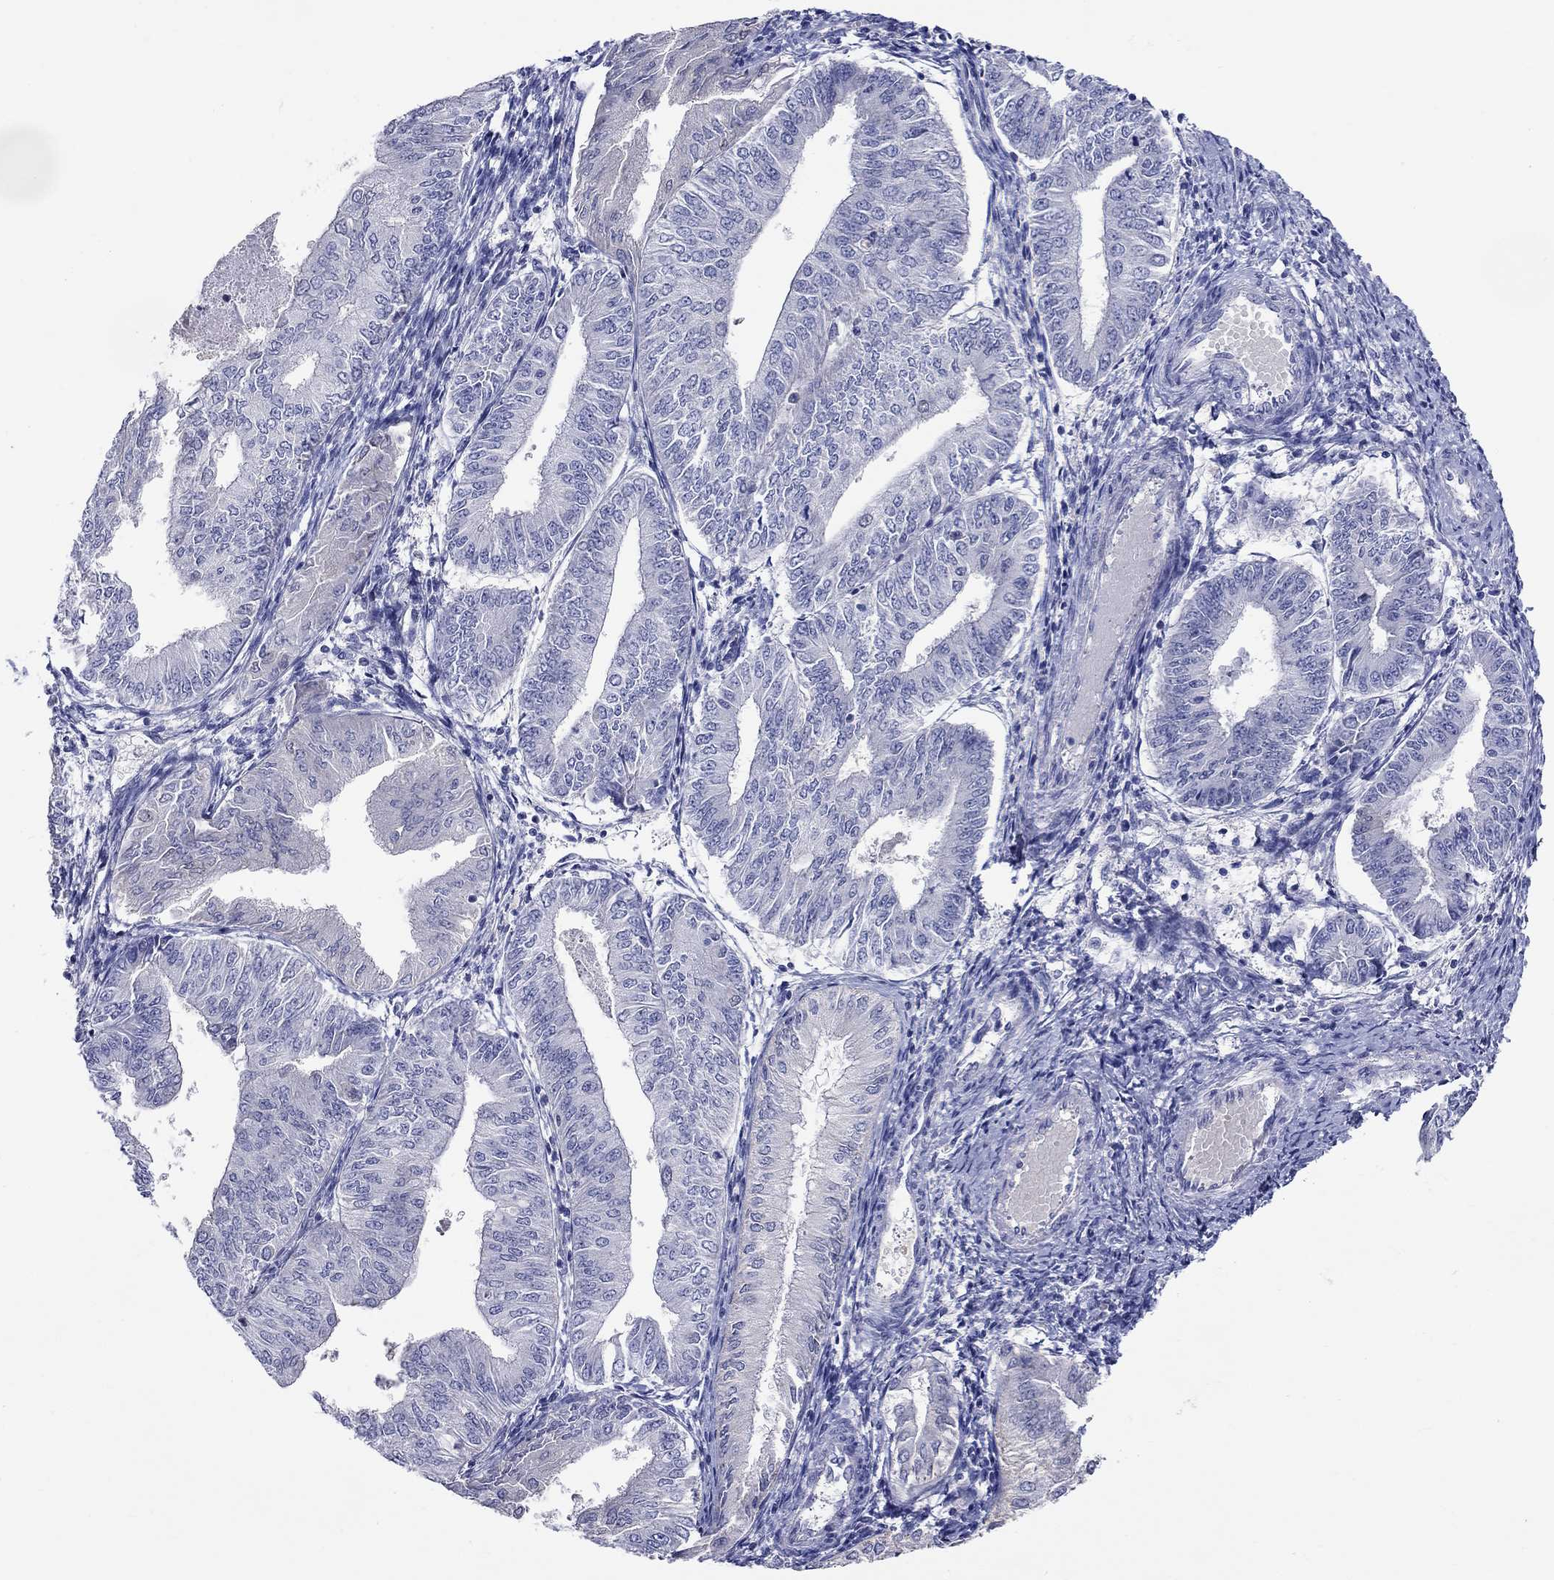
{"staining": {"intensity": "negative", "quantity": "none", "location": "none"}, "tissue": "endometrial cancer", "cell_type": "Tumor cells", "image_type": "cancer", "snomed": [{"axis": "morphology", "description": "Adenocarcinoma, NOS"}, {"axis": "topography", "description": "Endometrium"}], "caption": "Protein analysis of endometrial cancer (adenocarcinoma) reveals no significant staining in tumor cells.", "gene": "SLC30A3", "patient": {"sex": "female", "age": 53}}